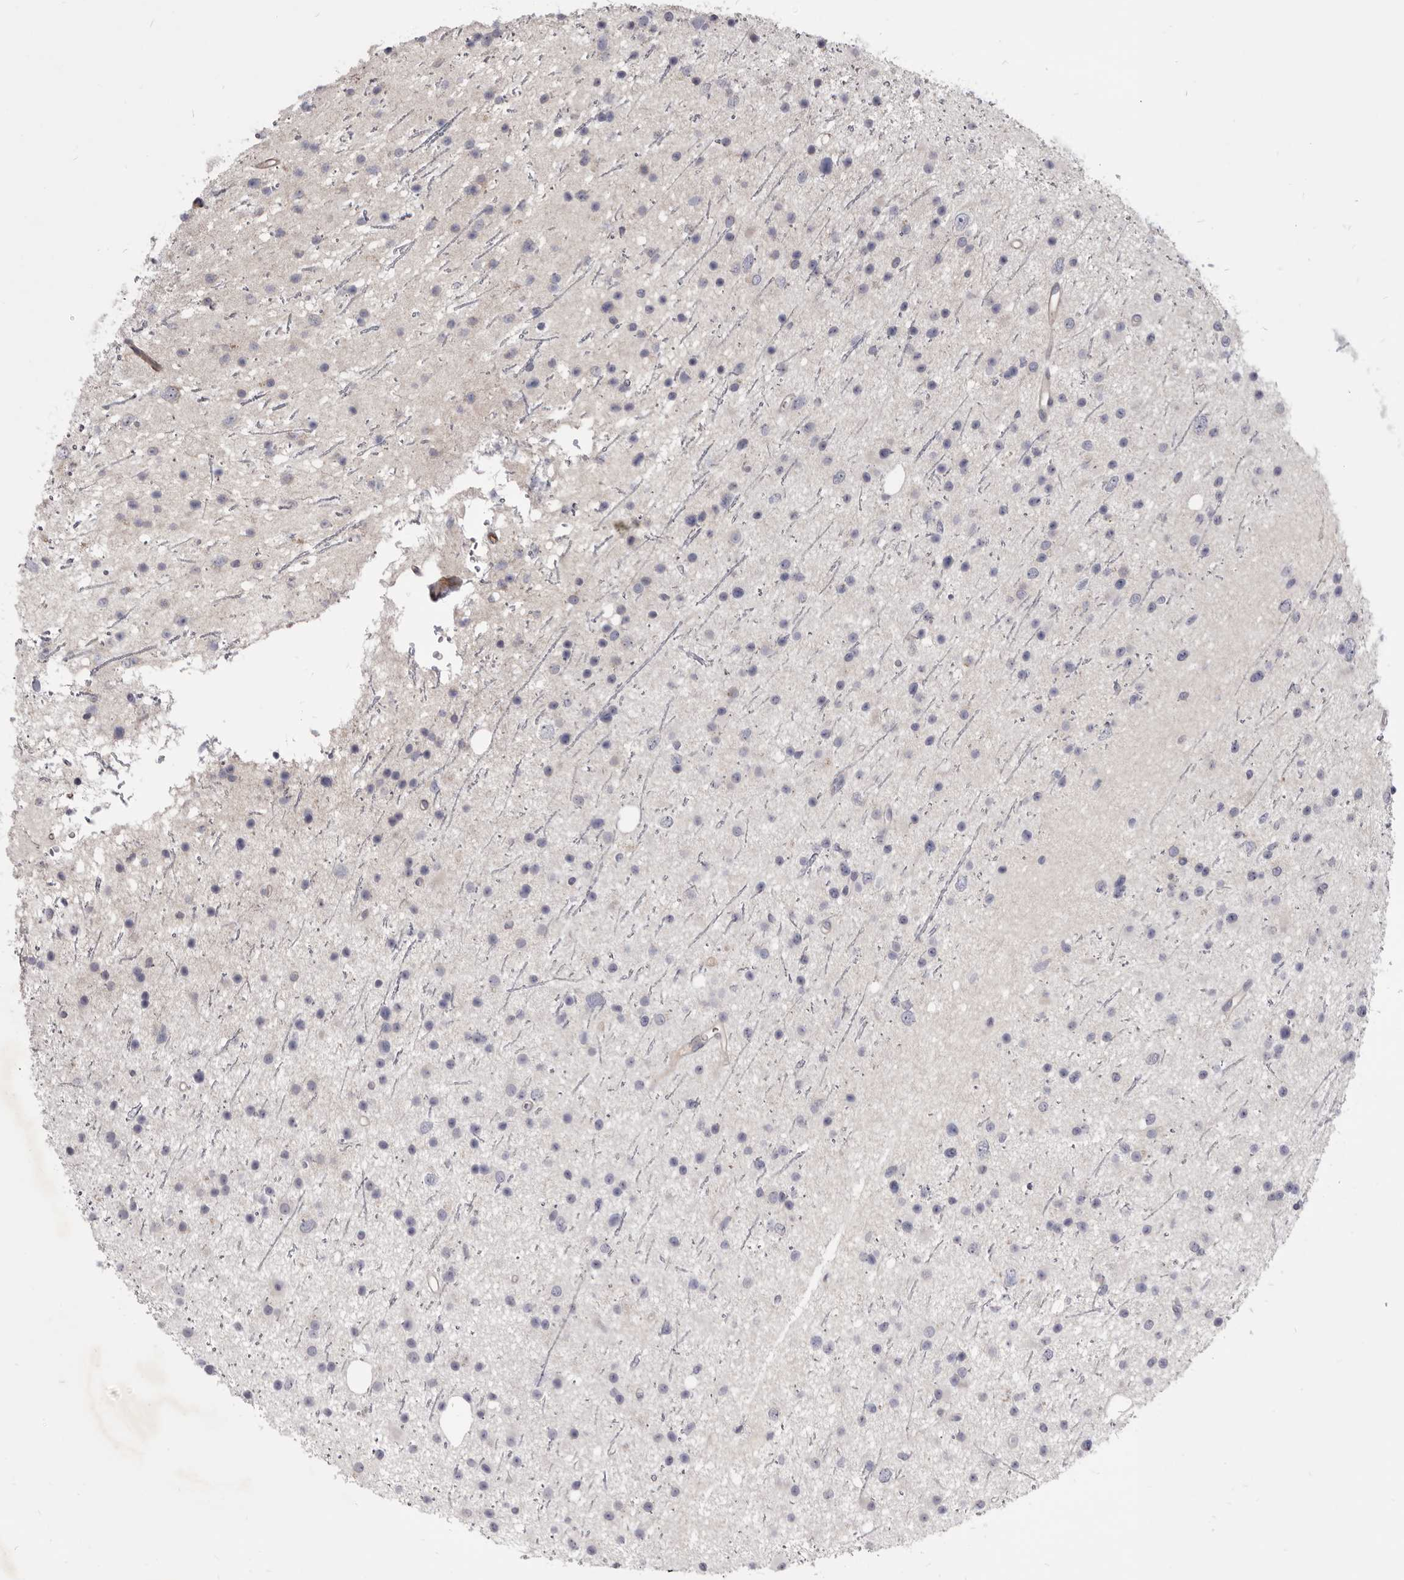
{"staining": {"intensity": "negative", "quantity": "none", "location": "none"}, "tissue": "glioma", "cell_type": "Tumor cells", "image_type": "cancer", "snomed": [{"axis": "morphology", "description": "Glioma, malignant, Low grade"}, {"axis": "topography", "description": "Cerebral cortex"}], "caption": "Low-grade glioma (malignant) was stained to show a protein in brown. There is no significant expression in tumor cells. The staining is performed using DAB brown chromogen with nuclei counter-stained in using hematoxylin.", "gene": "FAS", "patient": {"sex": "female", "age": 39}}